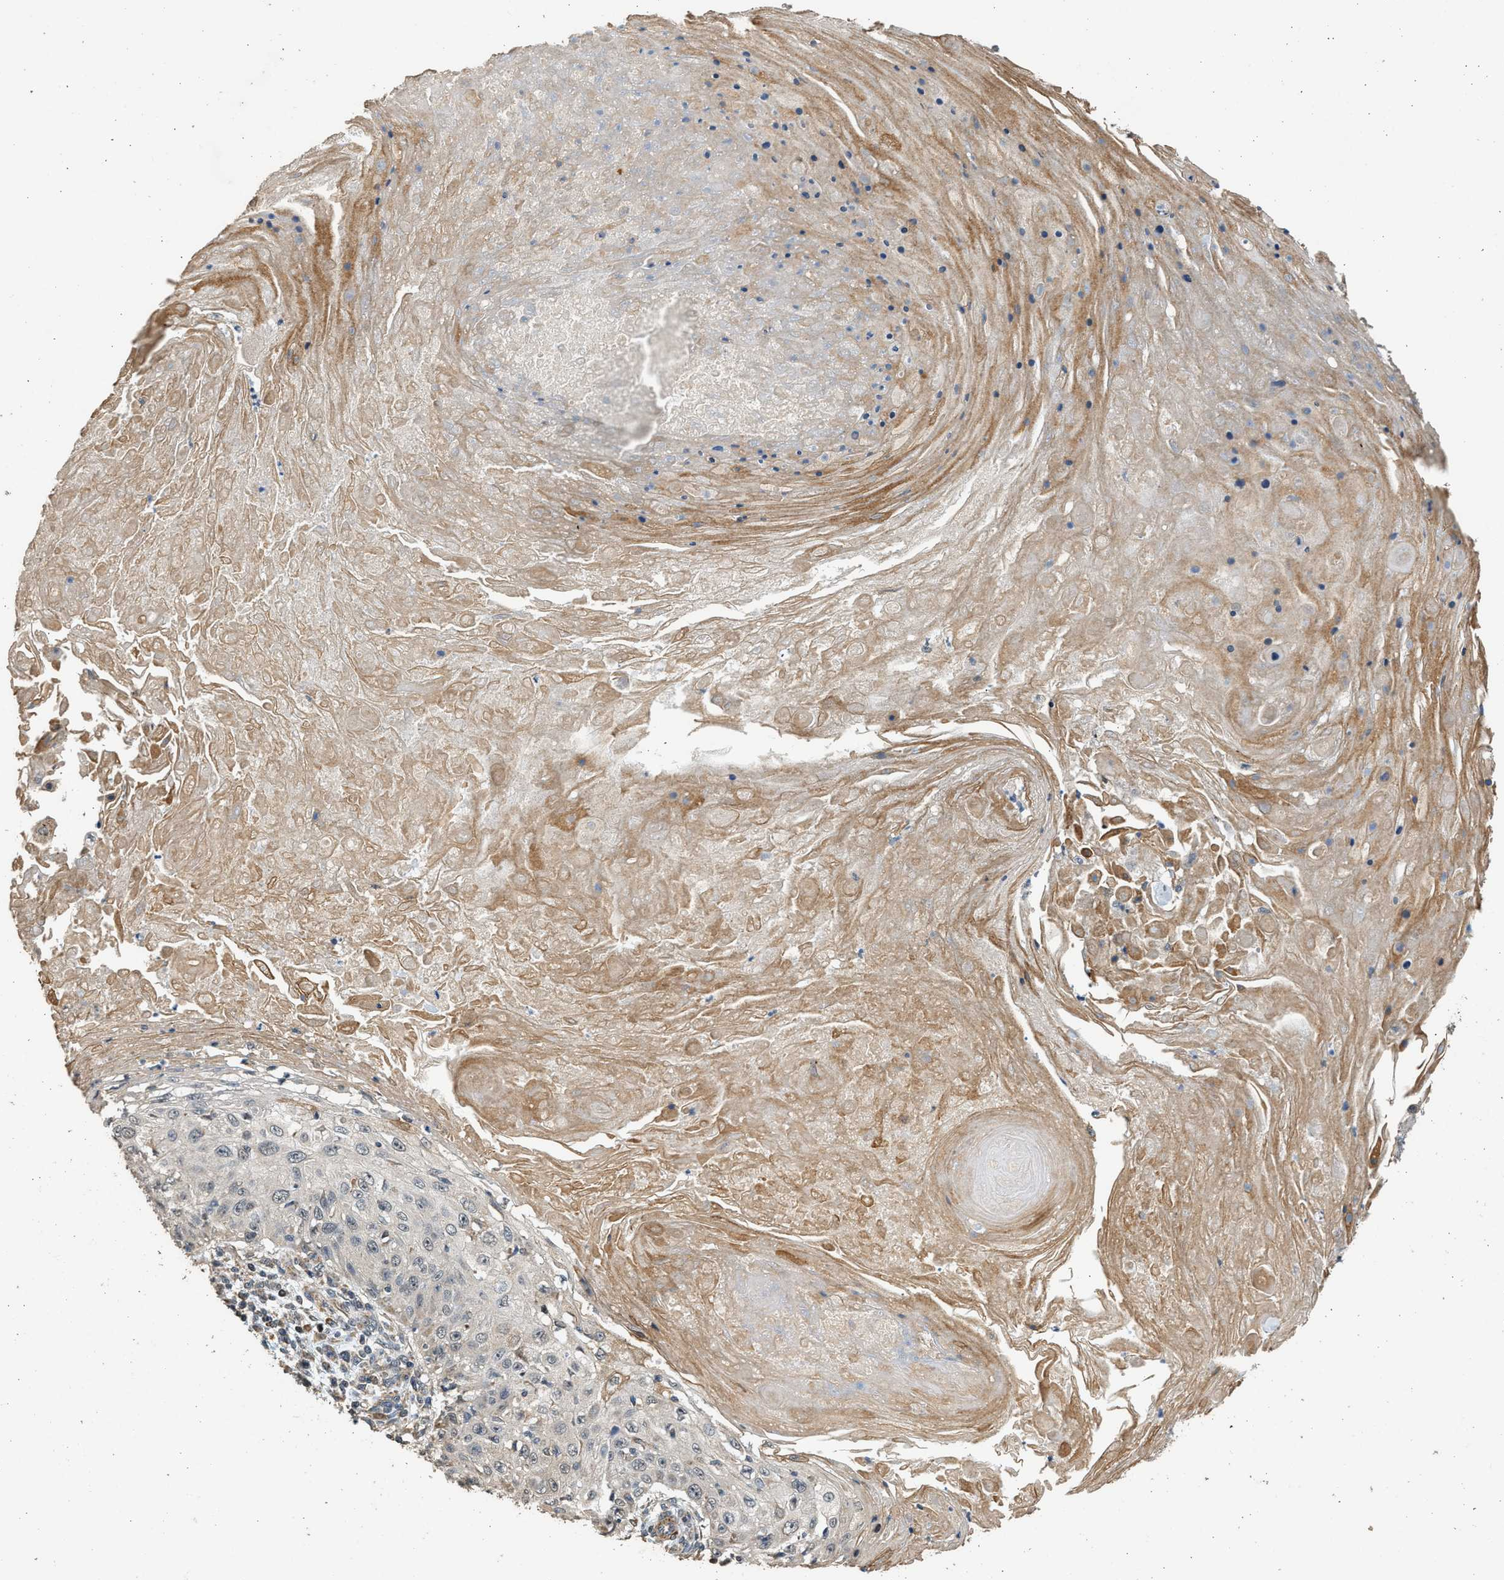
{"staining": {"intensity": "negative", "quantity": "none", "location": "none"}, "tissue": "skin cancer", "cell_type": "Tumor cells", "image_type": "cancer", "snomed": [{"axis": "morphology", "description": "Squamous cell carcinoma, NOS"}, {"axis": "topography", "description": "Skin"}], "caption": "IHC histopathology image of neoplastic tissue: skin cancer stained with DAB shows no significant protein positivity in tumor cells. (Immunohistochemistry (ihc), brightfield microscopy, high magnification).", "gene": "PCLO", "patient": {"sex": "male", "age": 86}}